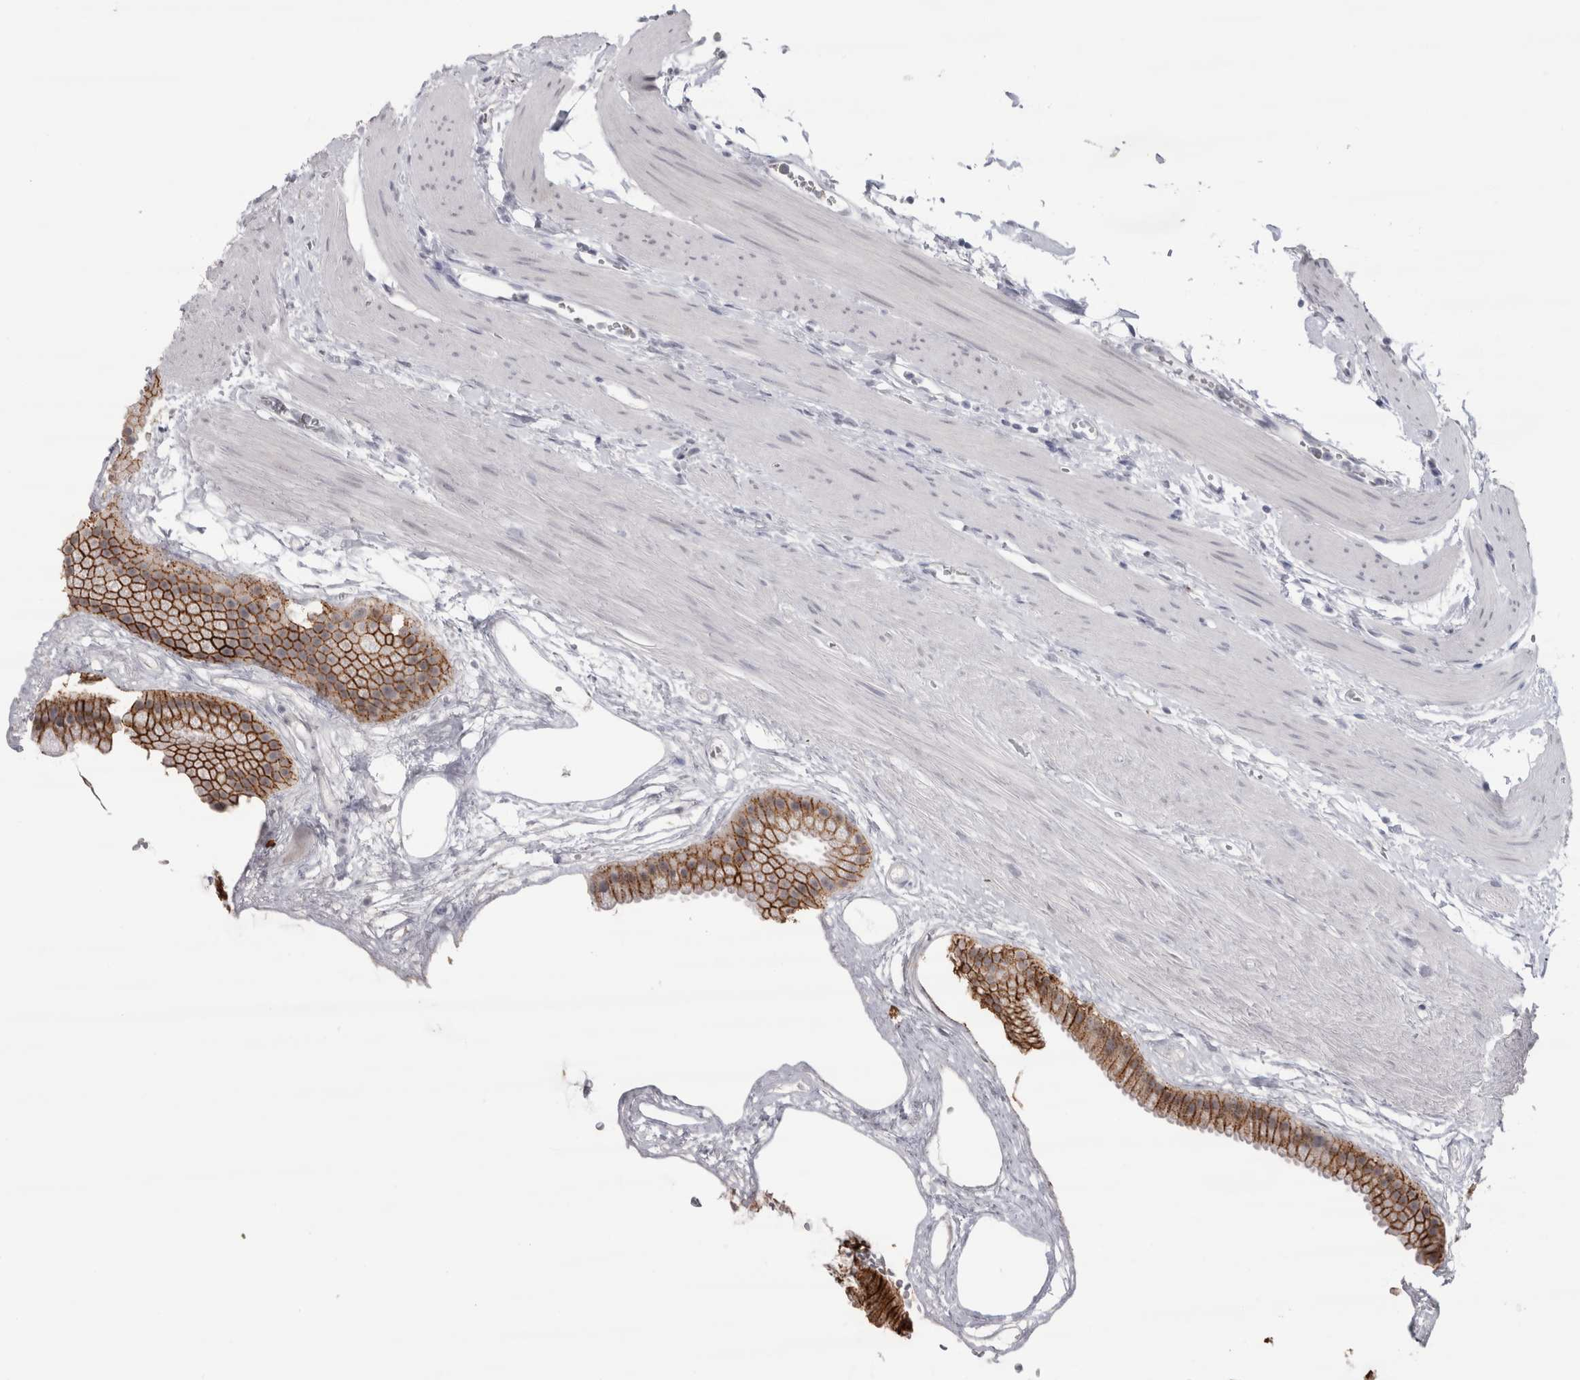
{"staining": {"intensity": "strong", "quantity": "<25%", "location": "cytoplasmic/membranous"}, "tissue": "gallbladder", "cell_type": "Glandular cells", "image_type": "normal", "snomed": [{"axis": "morphology", "description": "Normal tissue, NOS"}, {"axis": "topography", "description": "Gallbladder"}], "caption": "Gallbladder stained for a protein (brown) shows strong cytoplasmic/membranous positive positivity in about <25% of glandular cells.", "gene": "CDH17", "patient": {"sex": "female", "age": 64}}